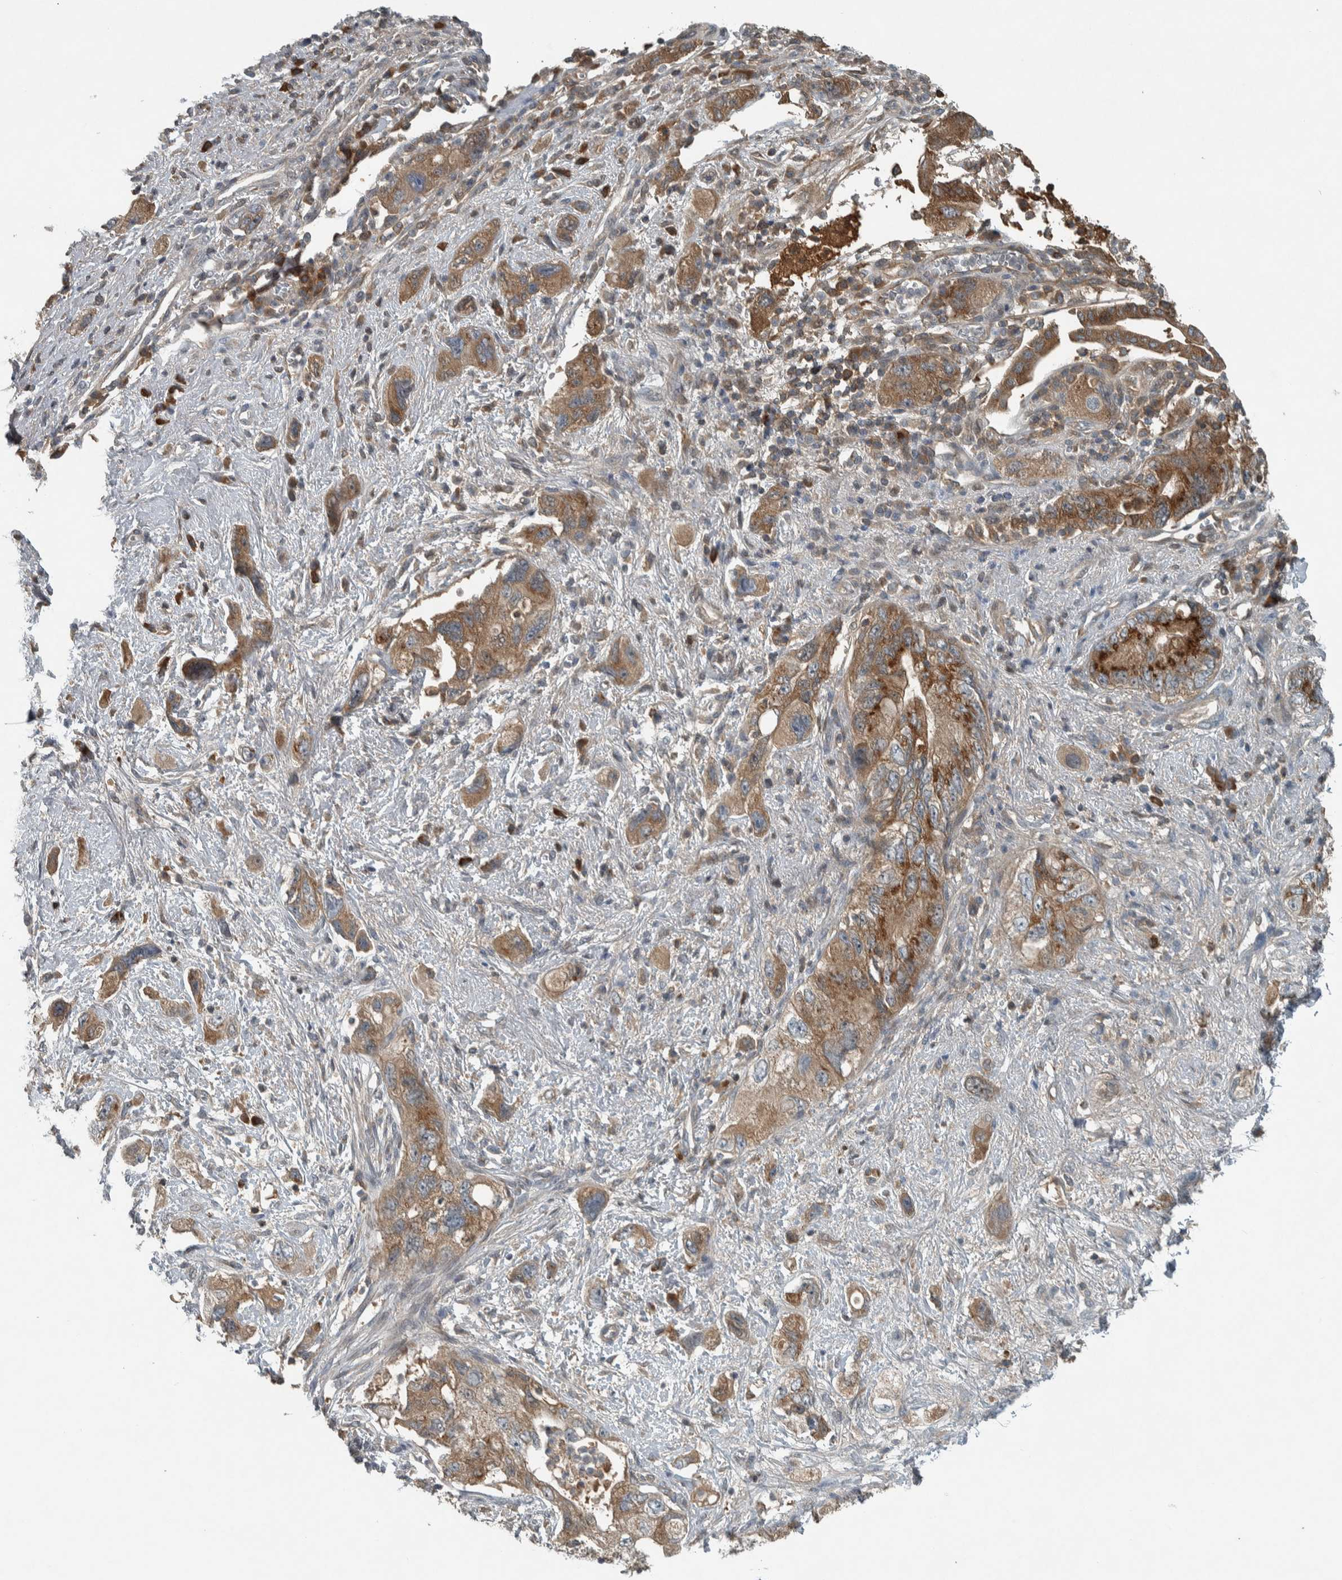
{"staining": {"intensity": "moderate", "quantity": ">75%", "location": "cytoplasmic/membranous"}, "tissue": "pancreatic cancer", "cell_type": "Tumor cells", "image_type": "cancer", "snomed": [{"axis": "morphology", "description": "Adenocarcinoma, NOS"}, {"axis": "topography", "description": "Pancreas"}], "caption": "IHC (DAB (3,3'-diaminobenzidine)) staining of human adenocarcinoma (pancreatic) shows moderate cytoplasmic/membranous protein expression in approximately >75% of tumor cells.", "gene": "CLCN2", "patient": {"sex": "female", "age": 73}}